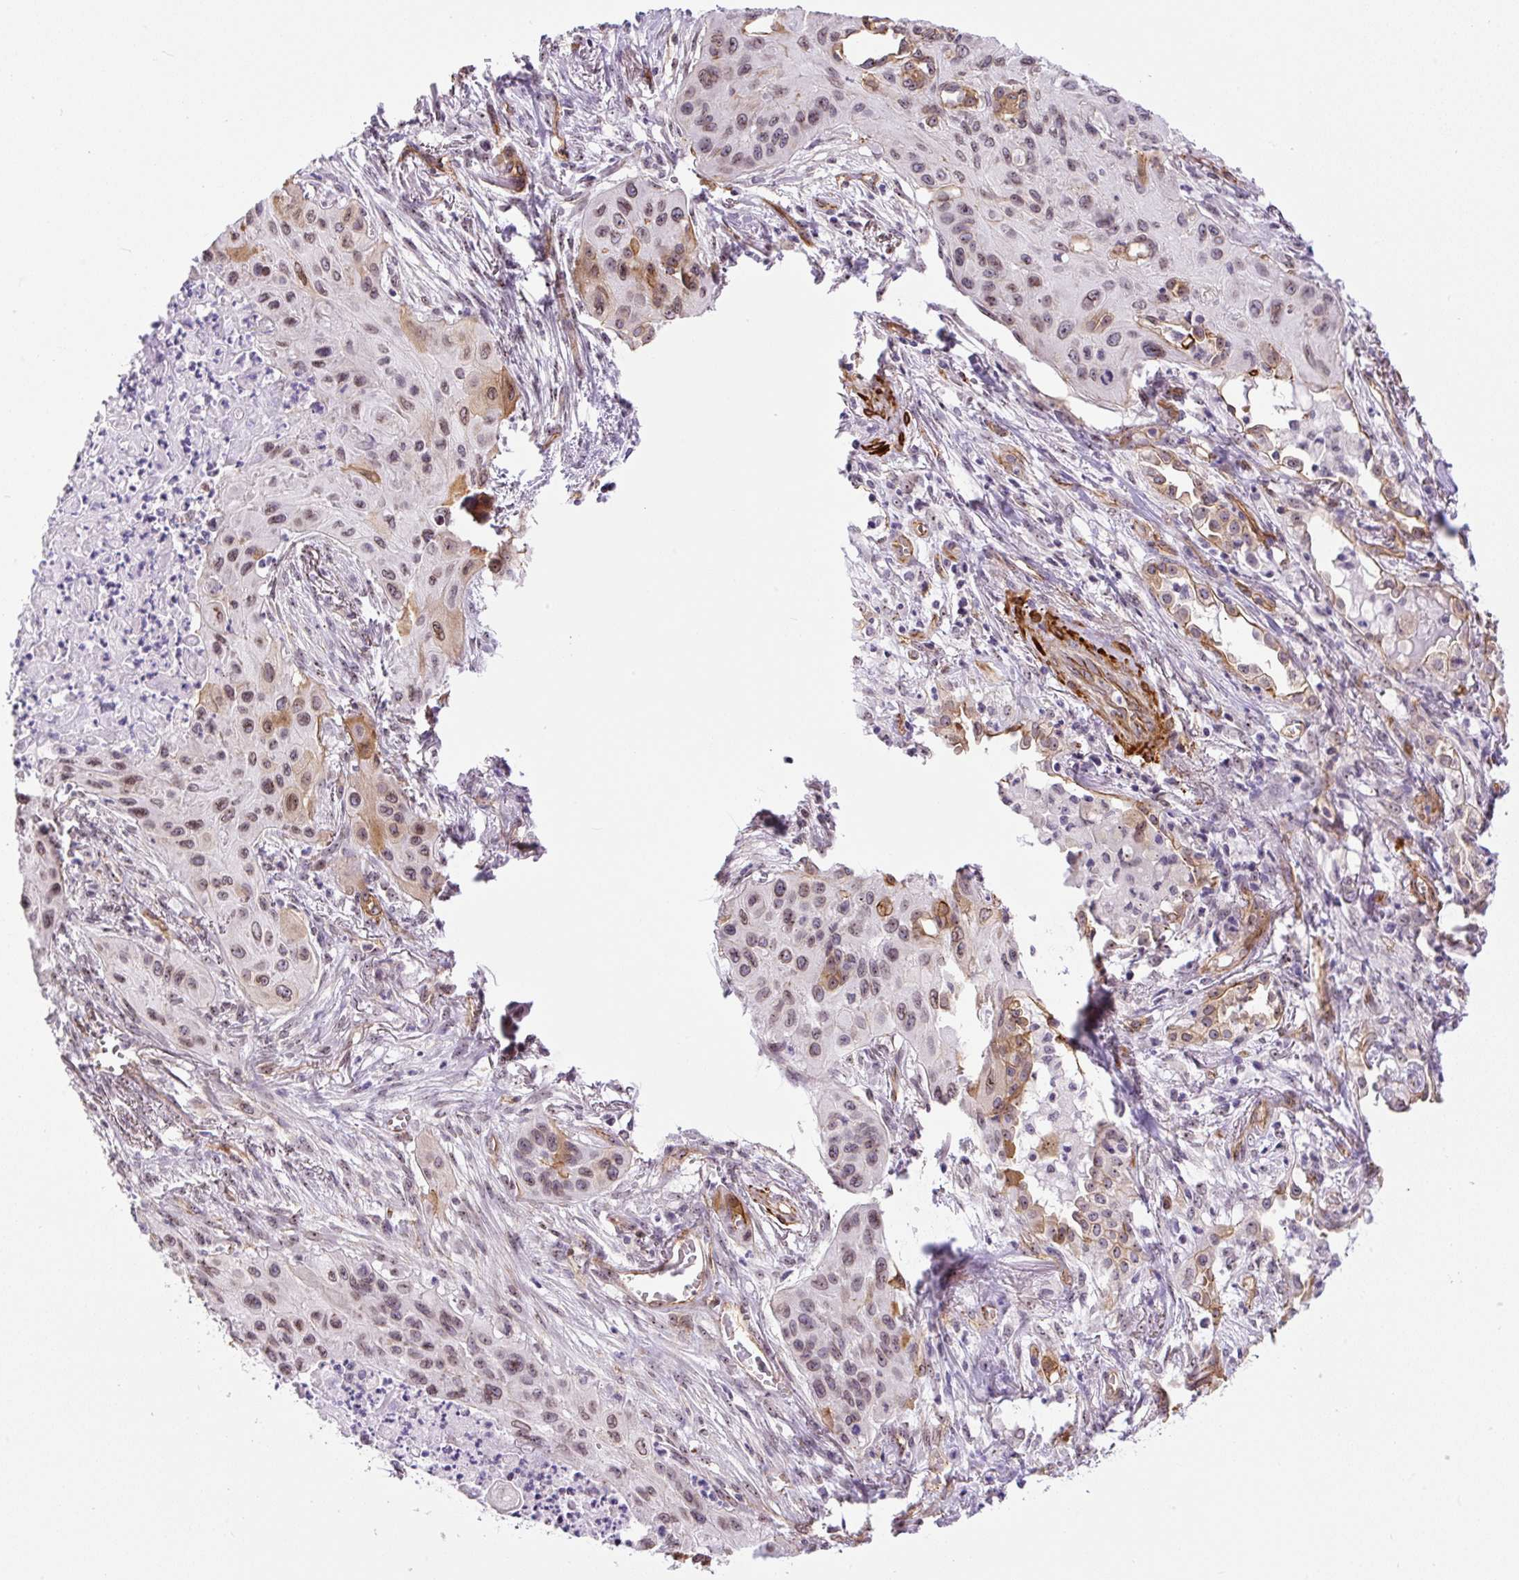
{"staining": {"intensity": "weak", "quantity": "25%-75%", "location": "nuclear"}, "tissue": "lung cancer", "cell_type": "Tumor cells", "image_type": "cancer", "snomed": [{"axis": "morphology", "description": "Squamous cell carcinoma, NOS"}, {"axis": "topography", "description": "Lung"}], "caption": "Immunohistochemical staining of lung cancer (squamous cell carcinoma) demonstrates low levels of weak nuclear protein expression in approximately 25%-75% of tumor cells.", "gene": "MYO5C", "patient": {"sex": "male", "age": 71}}